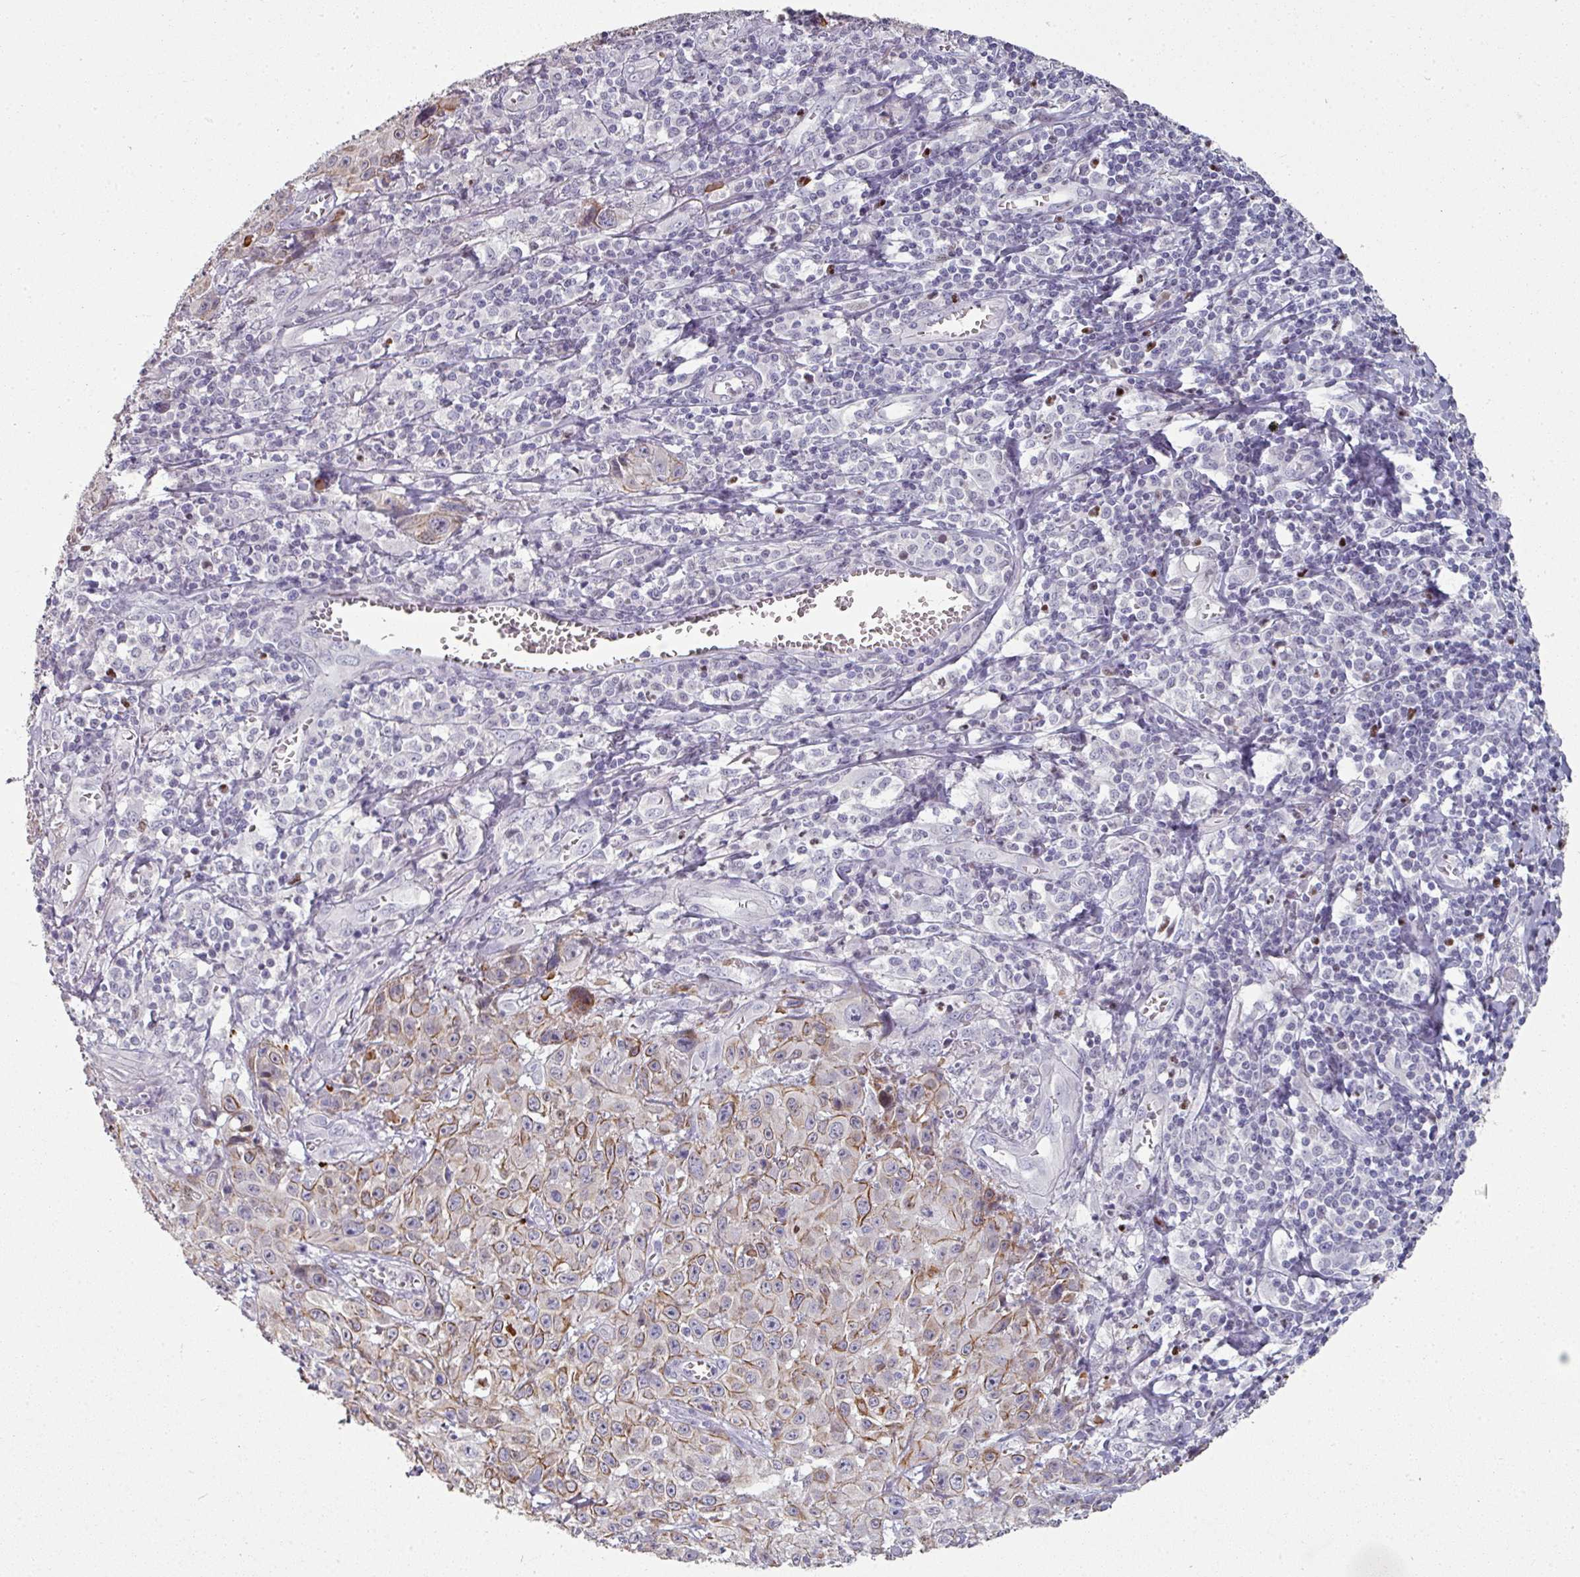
{"staining": {"intensity": "moderate", "quantity": "25%-75%", "location": "cytoplasmic/membranous"}, "tissue": "skin cancer", "cell_type": "Tumor cells", "image_type": "cancer", "snomed": [{"axis": "morphology", "description": "Squamous cell carcinoma, NOS"}, {"axis": "topography", "description": "Skin"}, {"axis": "topography", "description": "Vulva"}], "caption": "Immunohistochemistry image of neoplastic tissue: skin cancer (squamous cell carcinoma) stained using IHC displays medium levels of moderate protein expression localized specifically in the cytoplasmic/membranous of tumor cells, appearing as a cytoplasmic/membranous brown color.", "gene": "GTF2H3", "patient": {"sex": "female", "age": 71}}